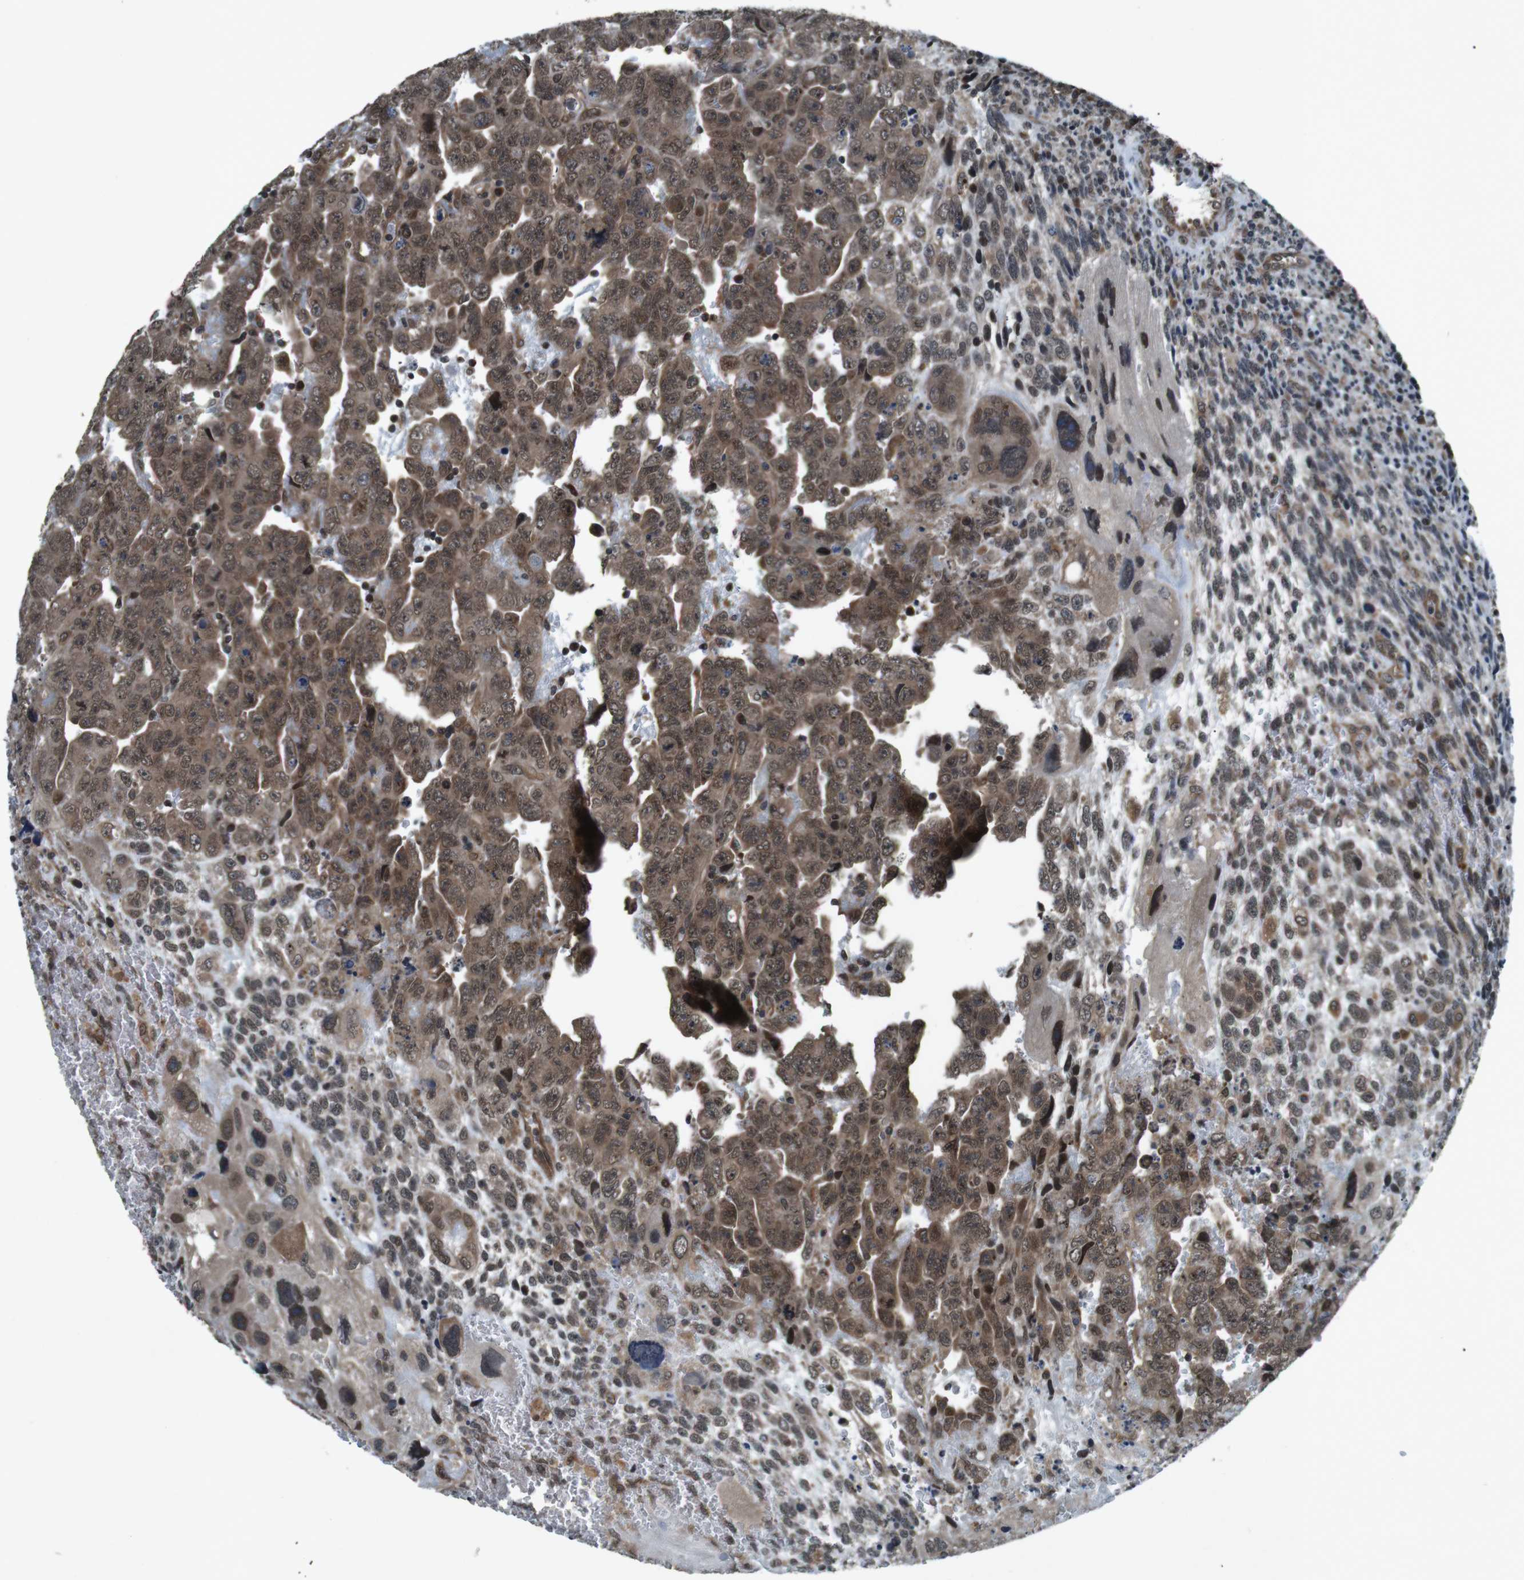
{"staining": {"intensity": "strong", "quantity": ">75%", "location": "cytoplasmic/membranous,nuclear"}, "tissue": "testis cancer", "cell_type": "Tumor cells", "image_type": "cancer", "snomed": [{"axis": "morphology", "description": "Carcinoma, Embryonal, NOS"}, {"axis": "topography", "description": "Testis"}], "caption": "Immunohistochemistry (IHC) (DAB) staining of human embryonal carcinoma (testis) exhibits strong cytoplasmic/membranous and nuclear protein expression in about >75% of tumor cells. Nuclei are stained in blue.", "gene": "SOCS1", "patient": {"sex": "male", "age": 28}}